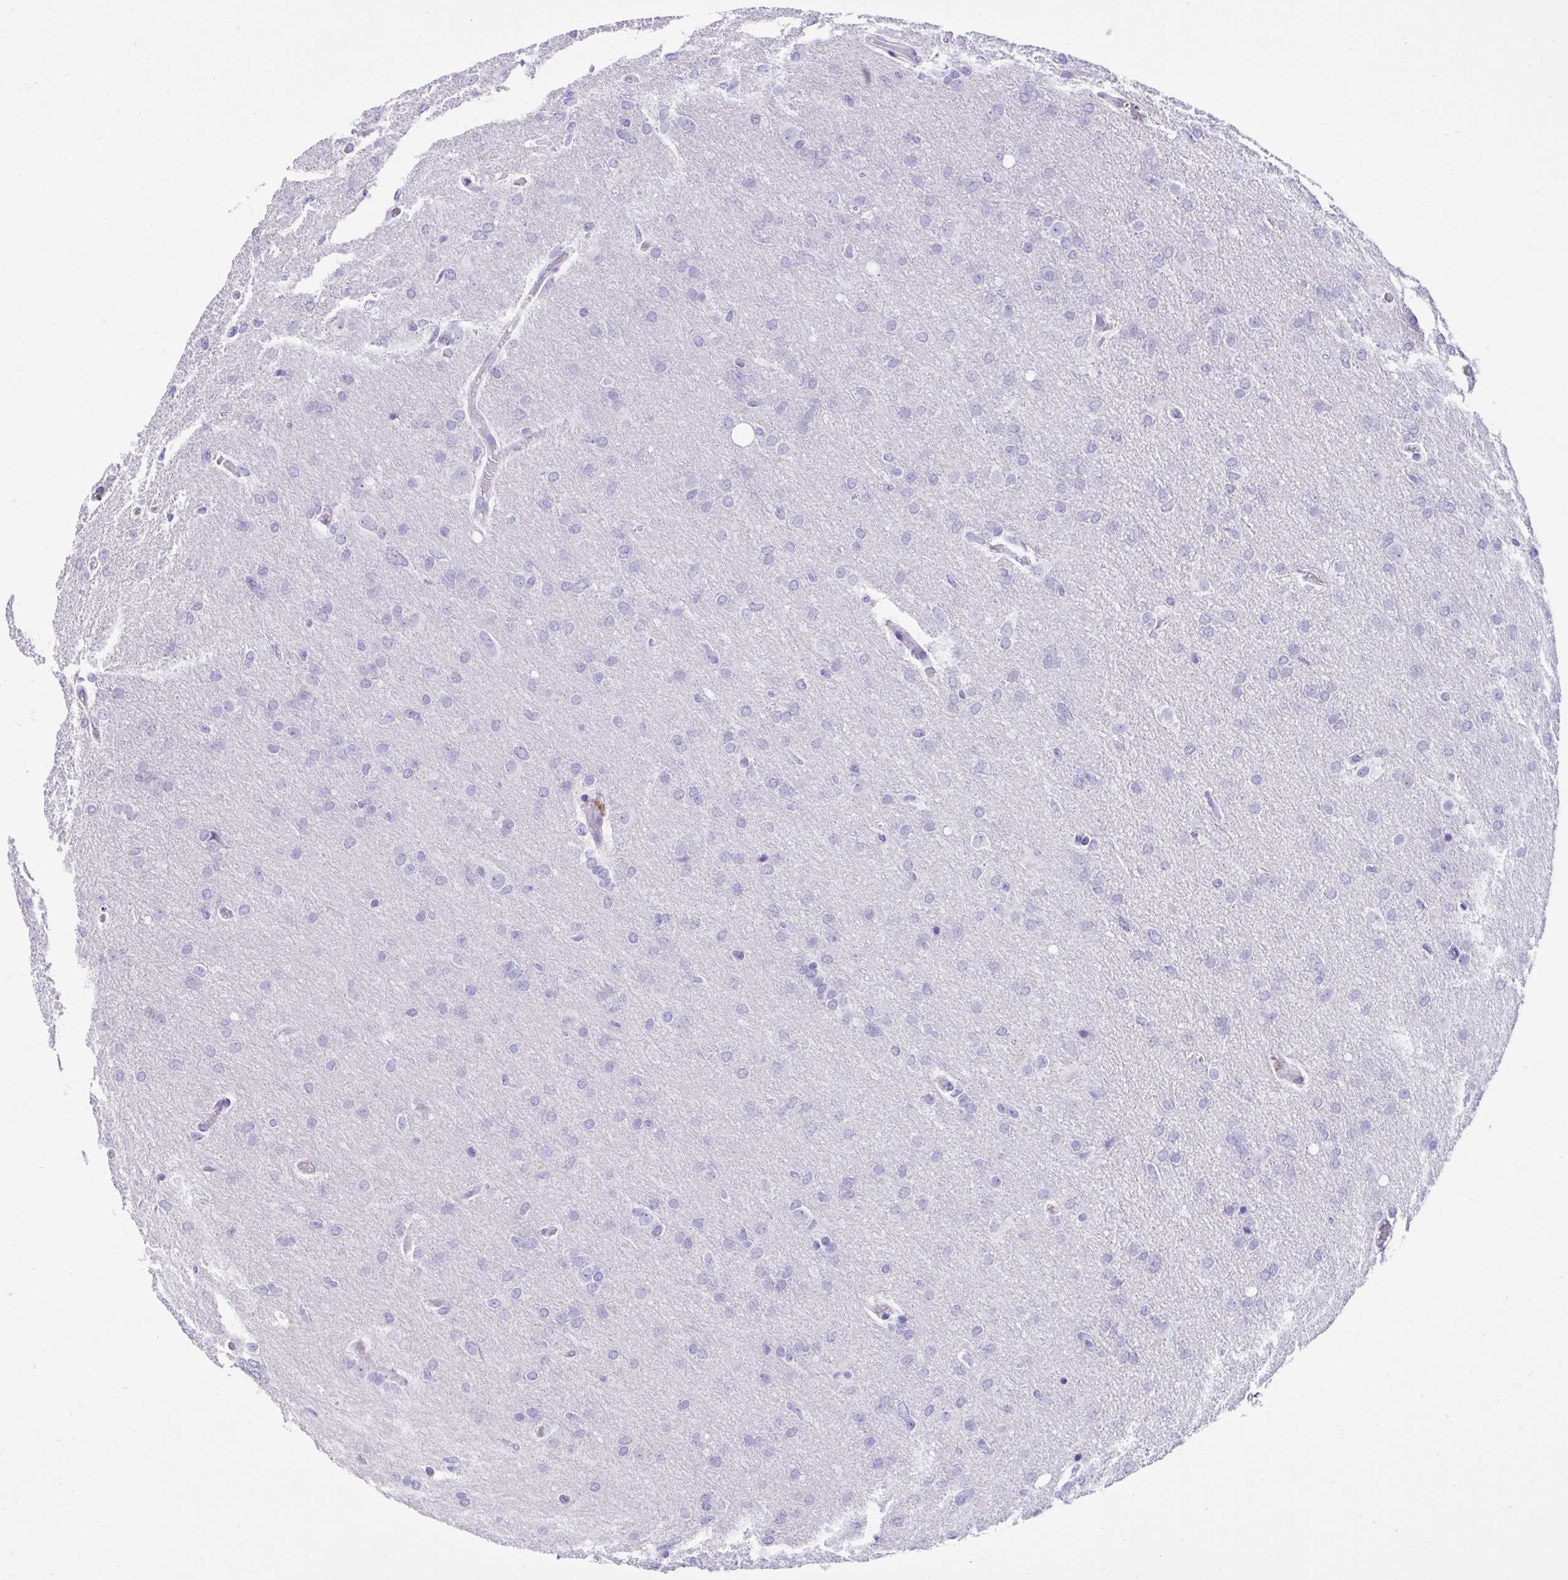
{"staining": {"intensity": "negative", "quantity": "none", "location": "none"}, "tissue": "glioma", "cell_type": "Tumor cells", "image_type": "cancer", "snomed": [{"axis": "morphology", "description": "Glioma, malignant, High grade"}, {"axis": "topography", "description": "Brain"}], "caption": "The photomicrograph shows no significant positivity in tumor cells of high-grade glioma (malignant).", "gene": "KCNN4", "patient": {"sex": "male", "age": 53}}